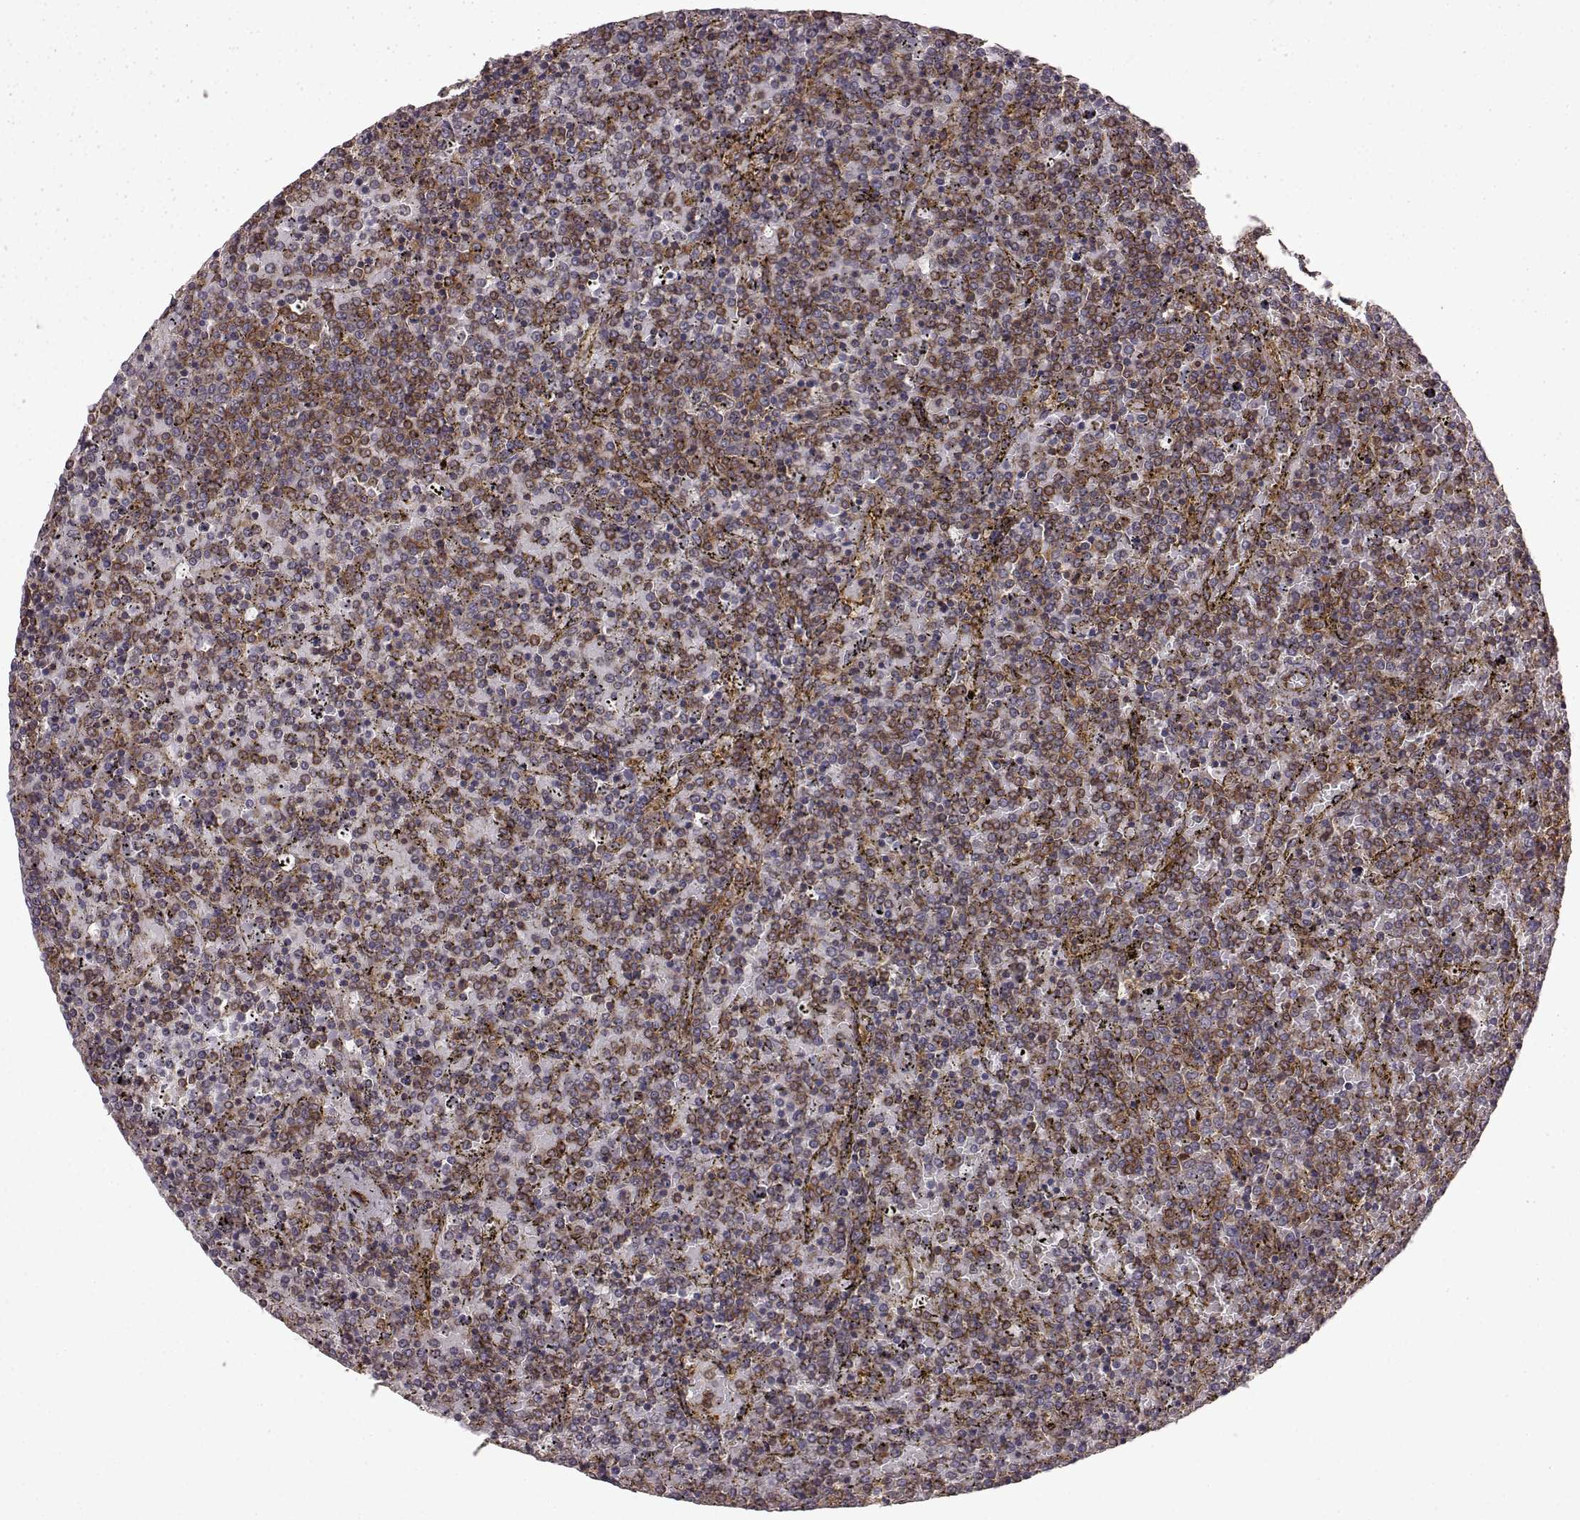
{"staining": {"intensity": "moderate", "quantity": "25%-75%", "location": "cytoplasmic/membranous"}, "tissue": "lymphoma", "cell_type": "Tumor cells", "image_type": "cancer", "snomed": [{"axis": "morphology", "description": "Malignant lymphoma, non-Hodgkin's type, Low grade"}, {"axis": "topography", "description": "Spleen"}], "caption": "Brown immunohistochemical staining in human lymphoma demonstrates moderate cytoplasmic/membranous expression in approximately 25%-75% of tumor cells.", "gene": "RABGAP1", "patient": {"sex": "female", "age": 77}}